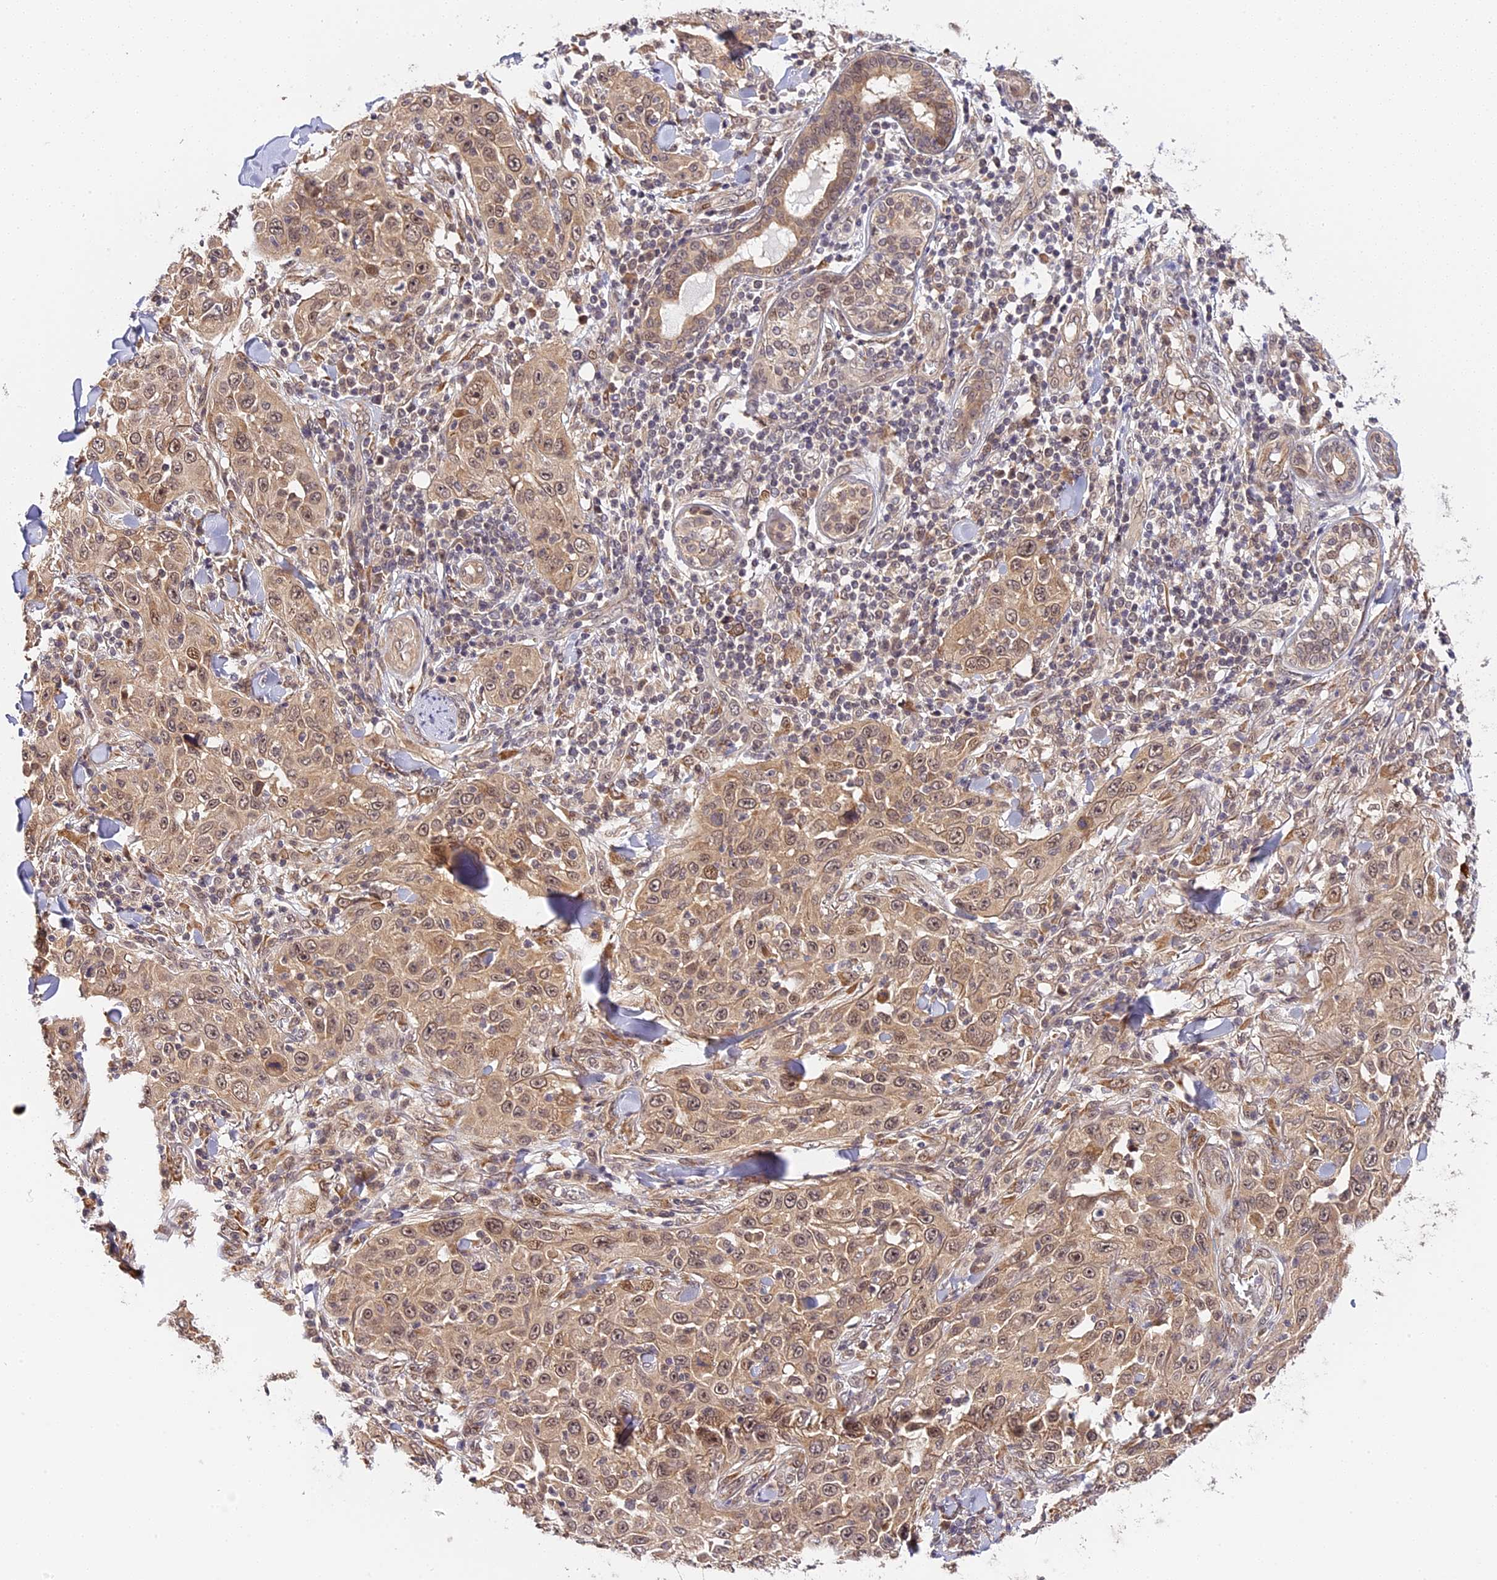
{"staining": {"intensity": "weak", "quantity": ">75%", "location": "cytoplasmic/membranous,nuclear"}, "tissue": "skin cancer", "cell_type": "Tumor cells", "image_type": "cancer", "snomed": [{"axis": "morphology", "description": "Squamous cell carcinoma, NOS"}, {"axis": "topography", "description": "Skin"}], "caption": "The image reveals a brown stain indicating the presence of a protein in the cytoplasmic/membranous and nuclear of tumor cells in skin squamous cell carcinoma. (DAB IHC with brightfield microscopy, high magnification).", "gene": "IMPACT", "patient": {"sex": "female", "age": 88}}